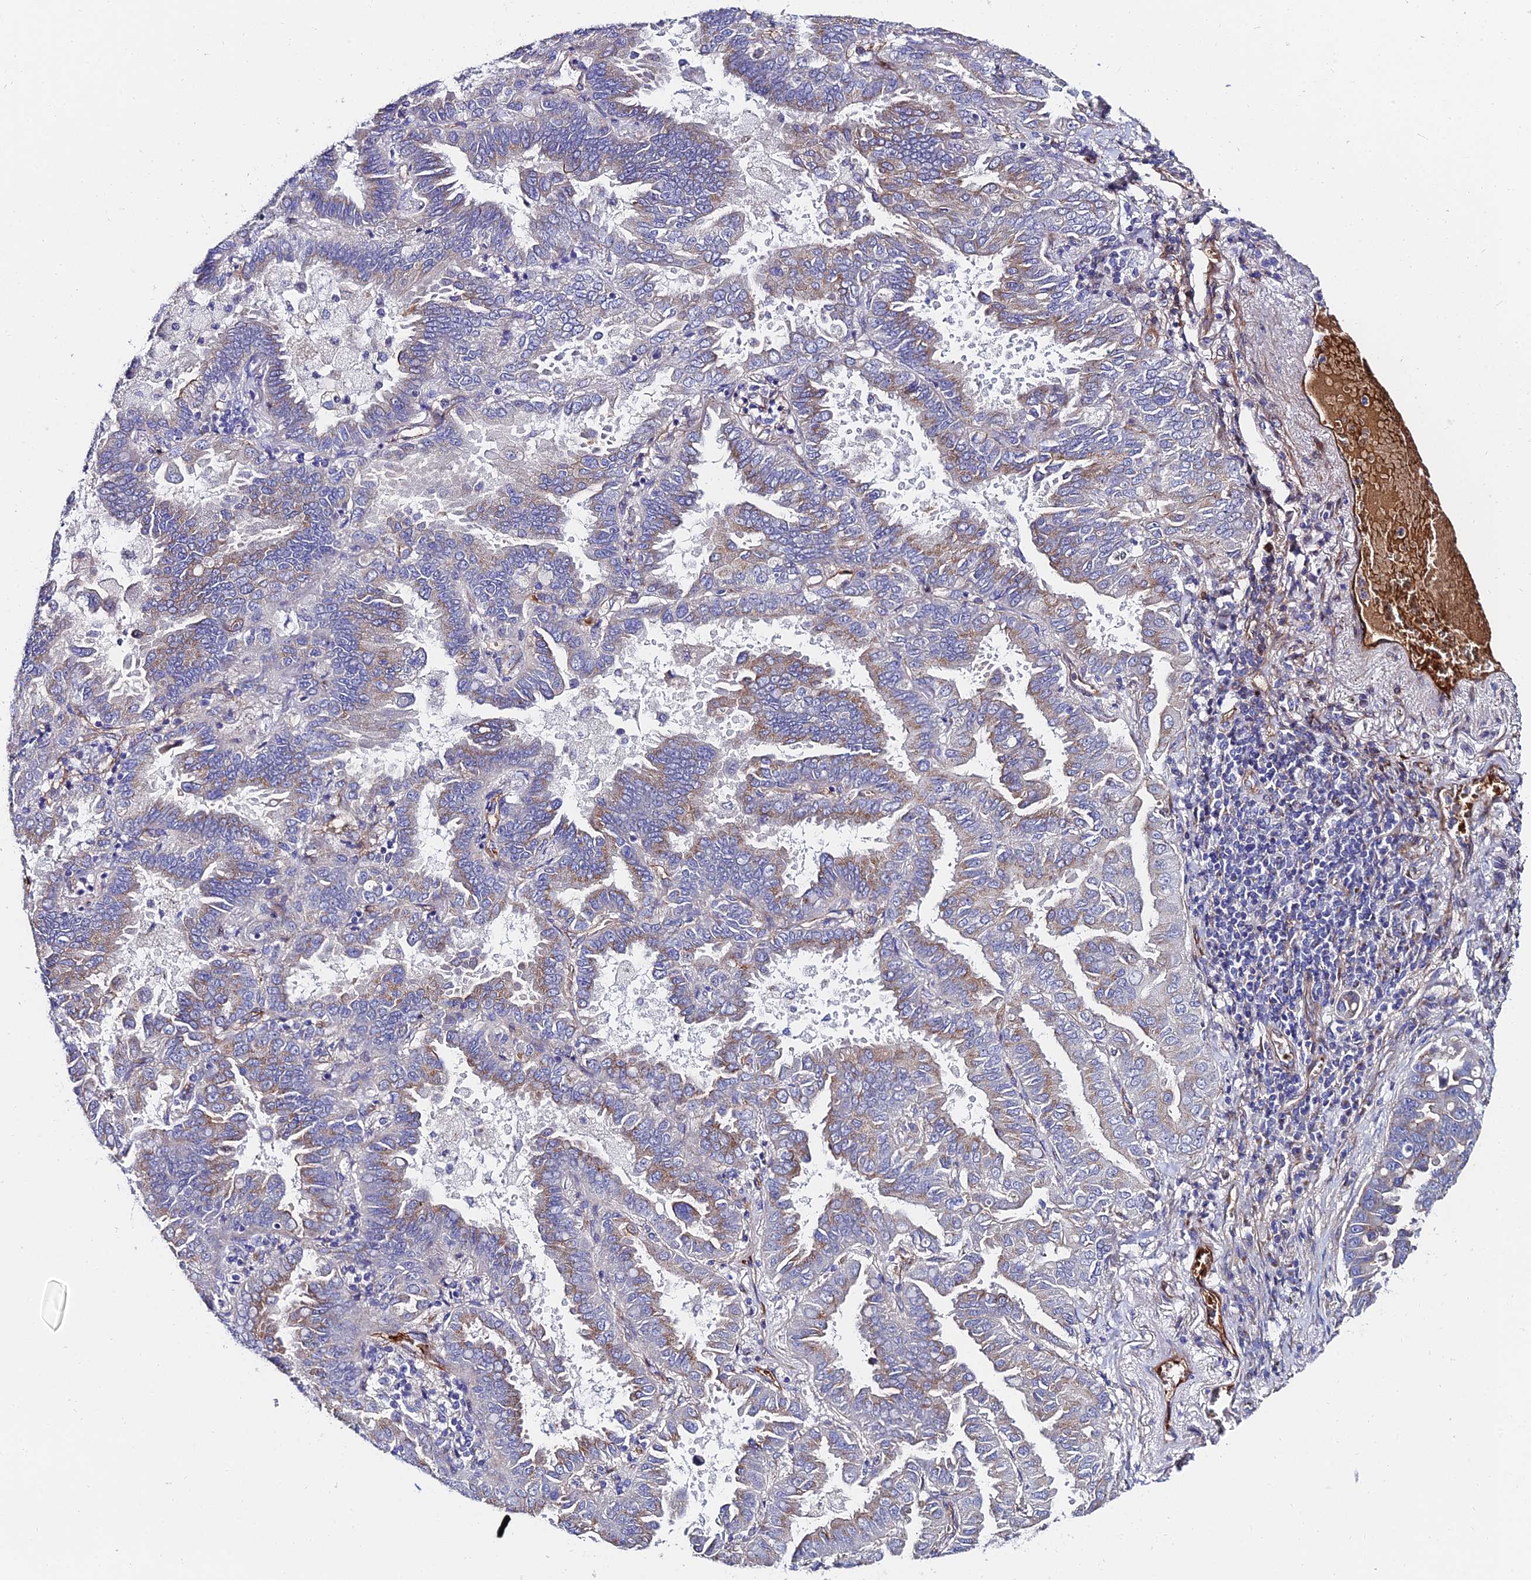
{"staining": {"intensity": "weak", "quantity": "<25%", "location": "cytoplasmic/membranous"}, "tissue": "lung cancer", "cell_type": "Tumor cells", "image_type": "cancer", "snomed": [{"axis": "morphology", "description": "Adenocarcinoma, NOS"}, {"axis": "topography", "description": "Lung"}], "caption": "An image of human lung cancer is negative for staining in tumor cells. (DAB (3,3'-diaminobenzidine) IHC with hematoxylin counter stain).", "gene": "ADGRF3", "patient": {"sex": "male", "age": 64}}